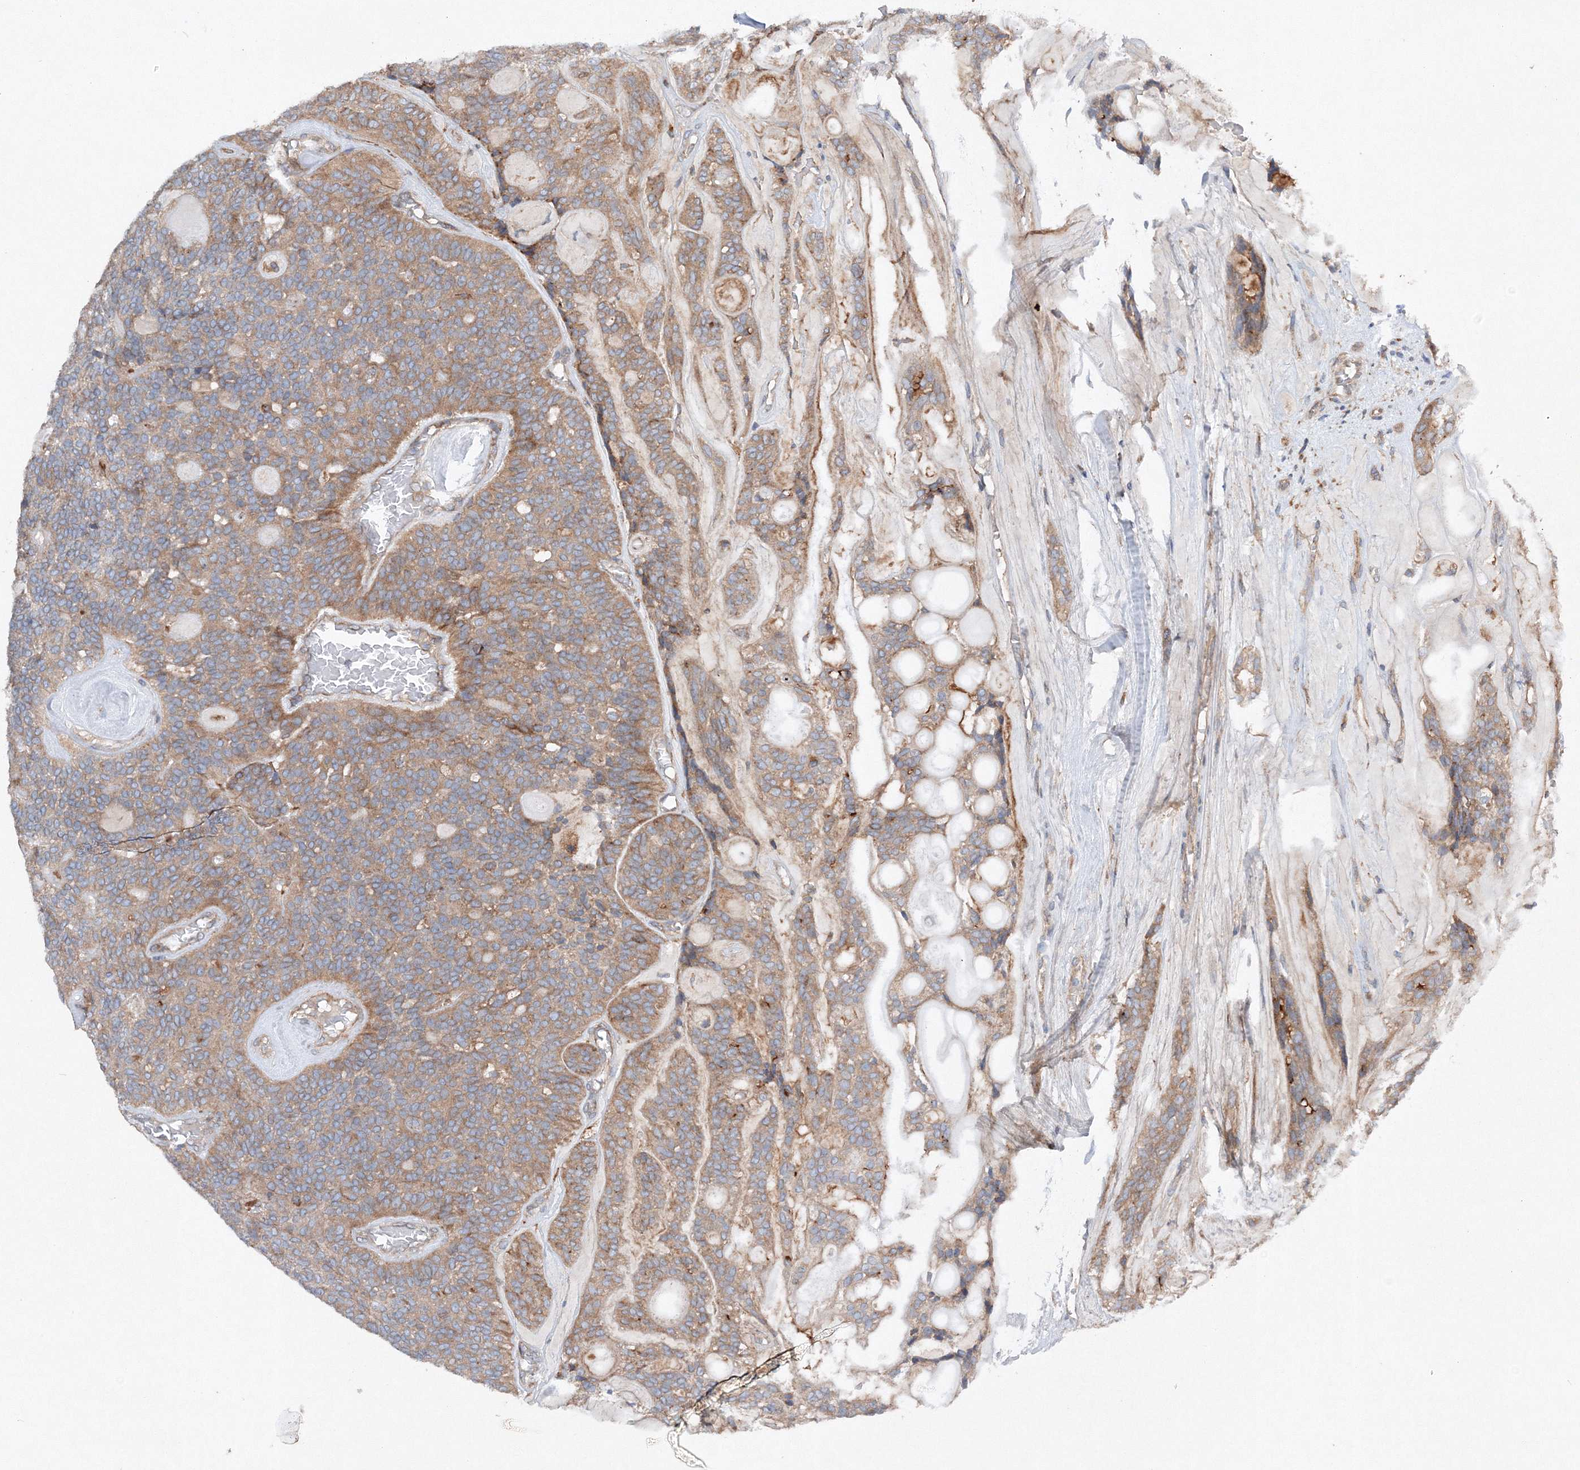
{"staining": {"intensity": "weak", "quantity": ">75%", "location": "cytoplasmic/membranous"}, "tissue": "head and neck cancer", "cell_type": "Tumor cells", "image_type": "cancer", "snomed": [{"axis": "morphology", "description": "Adenocarcinoma, NOS"}, {"axis": "topography", "description": "Head-Neck"}], "caption": "Immunohistochemistry (IHC) image of human head and neck adenocarcinoma stained for a protein (brown), which demonstrates low levels of weak cytoplasmic/membranous positivity in approximately >75% of tumor cells.", "gene": "SLC36A1", "patient": {"sex": "male", "age": 66}}